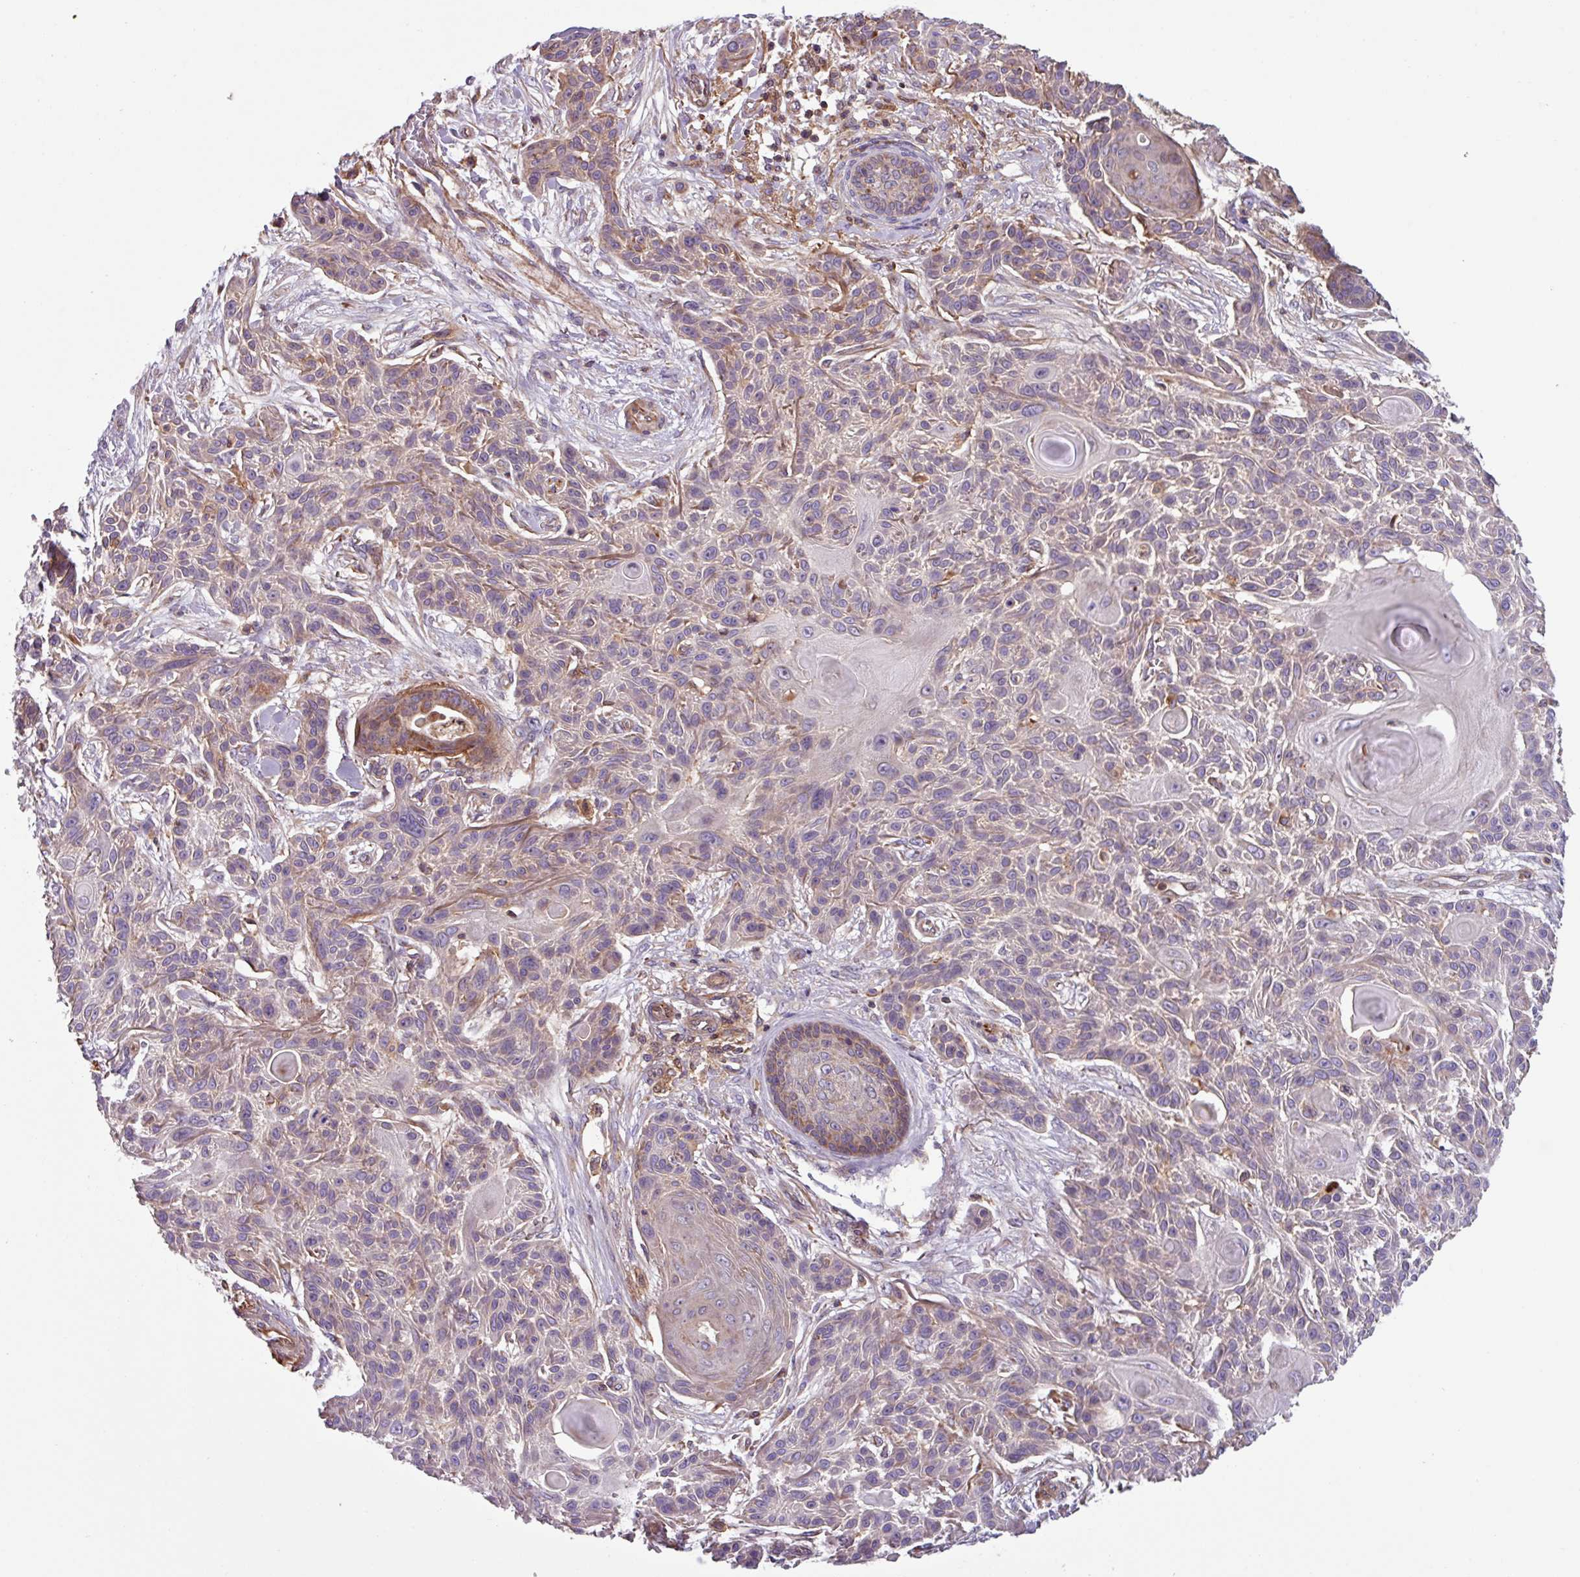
{"staining": {"intensity": "weak", "quantity": "25%-75%", "location": "cytoplasmic/membranous"}, "tissue": "skin cancer", "cell_type": "Tumor cells", "image_type": "cancer", "snomed": [{"axis": "morphology", "description": "Squamous cell carcinoma, NOS"}, {"axis": "topography", "description": "Skin"}], "caption": "This is a photomicrograph of immunohistochemistry (IHC) staining of skin cancer, which shows weak staining in the cytoplasmic/membranous of tumor cells.", "gene": "PLEKHD1", "patient": {"sex": "male", "age": 86}}